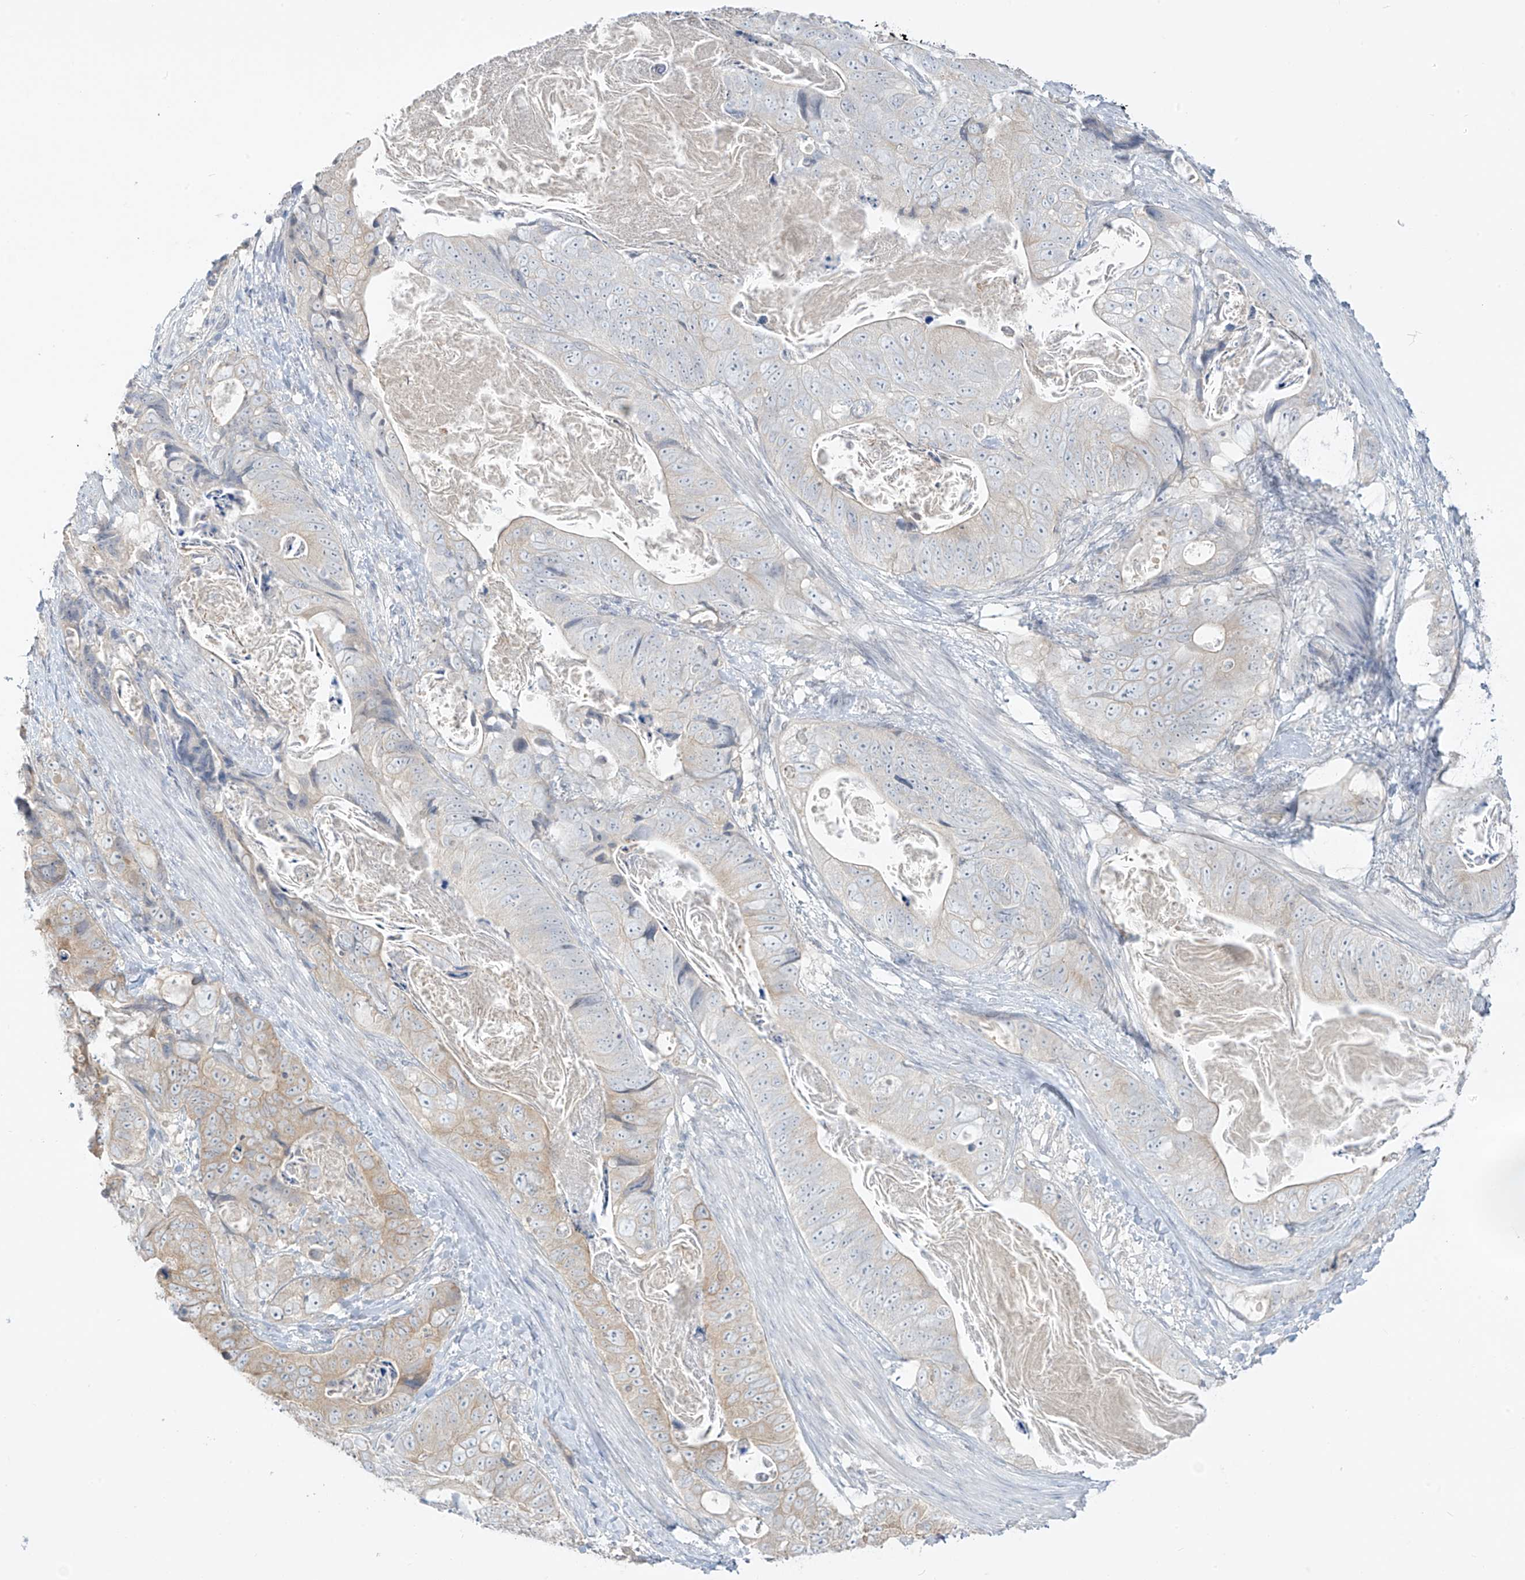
{"staining": {"intensity": "weak", "quantity": "25%-75%", "location": "cytoplasmic/membranous"}, "tissue": "stomach cancer", "cell_type": "Tumor cells", "image_type": "cancer", "snomed": [{"axis": "morphology", "description": "Normal tissue, NOS"}, {"axis": "morphology", "description": "Adenocarcinoma, NOS"}, {"axis": "topography", "description": "Stomach"}], "caption": "Brown immunohistochemical staining in human adenocarcinoma (stomach) shows weak cytoplasmic/membranous expression in approximately 25%-75% of tumor cells.", "gene": "DCDC2", "patient": {"sex": "female", "age": 89}}